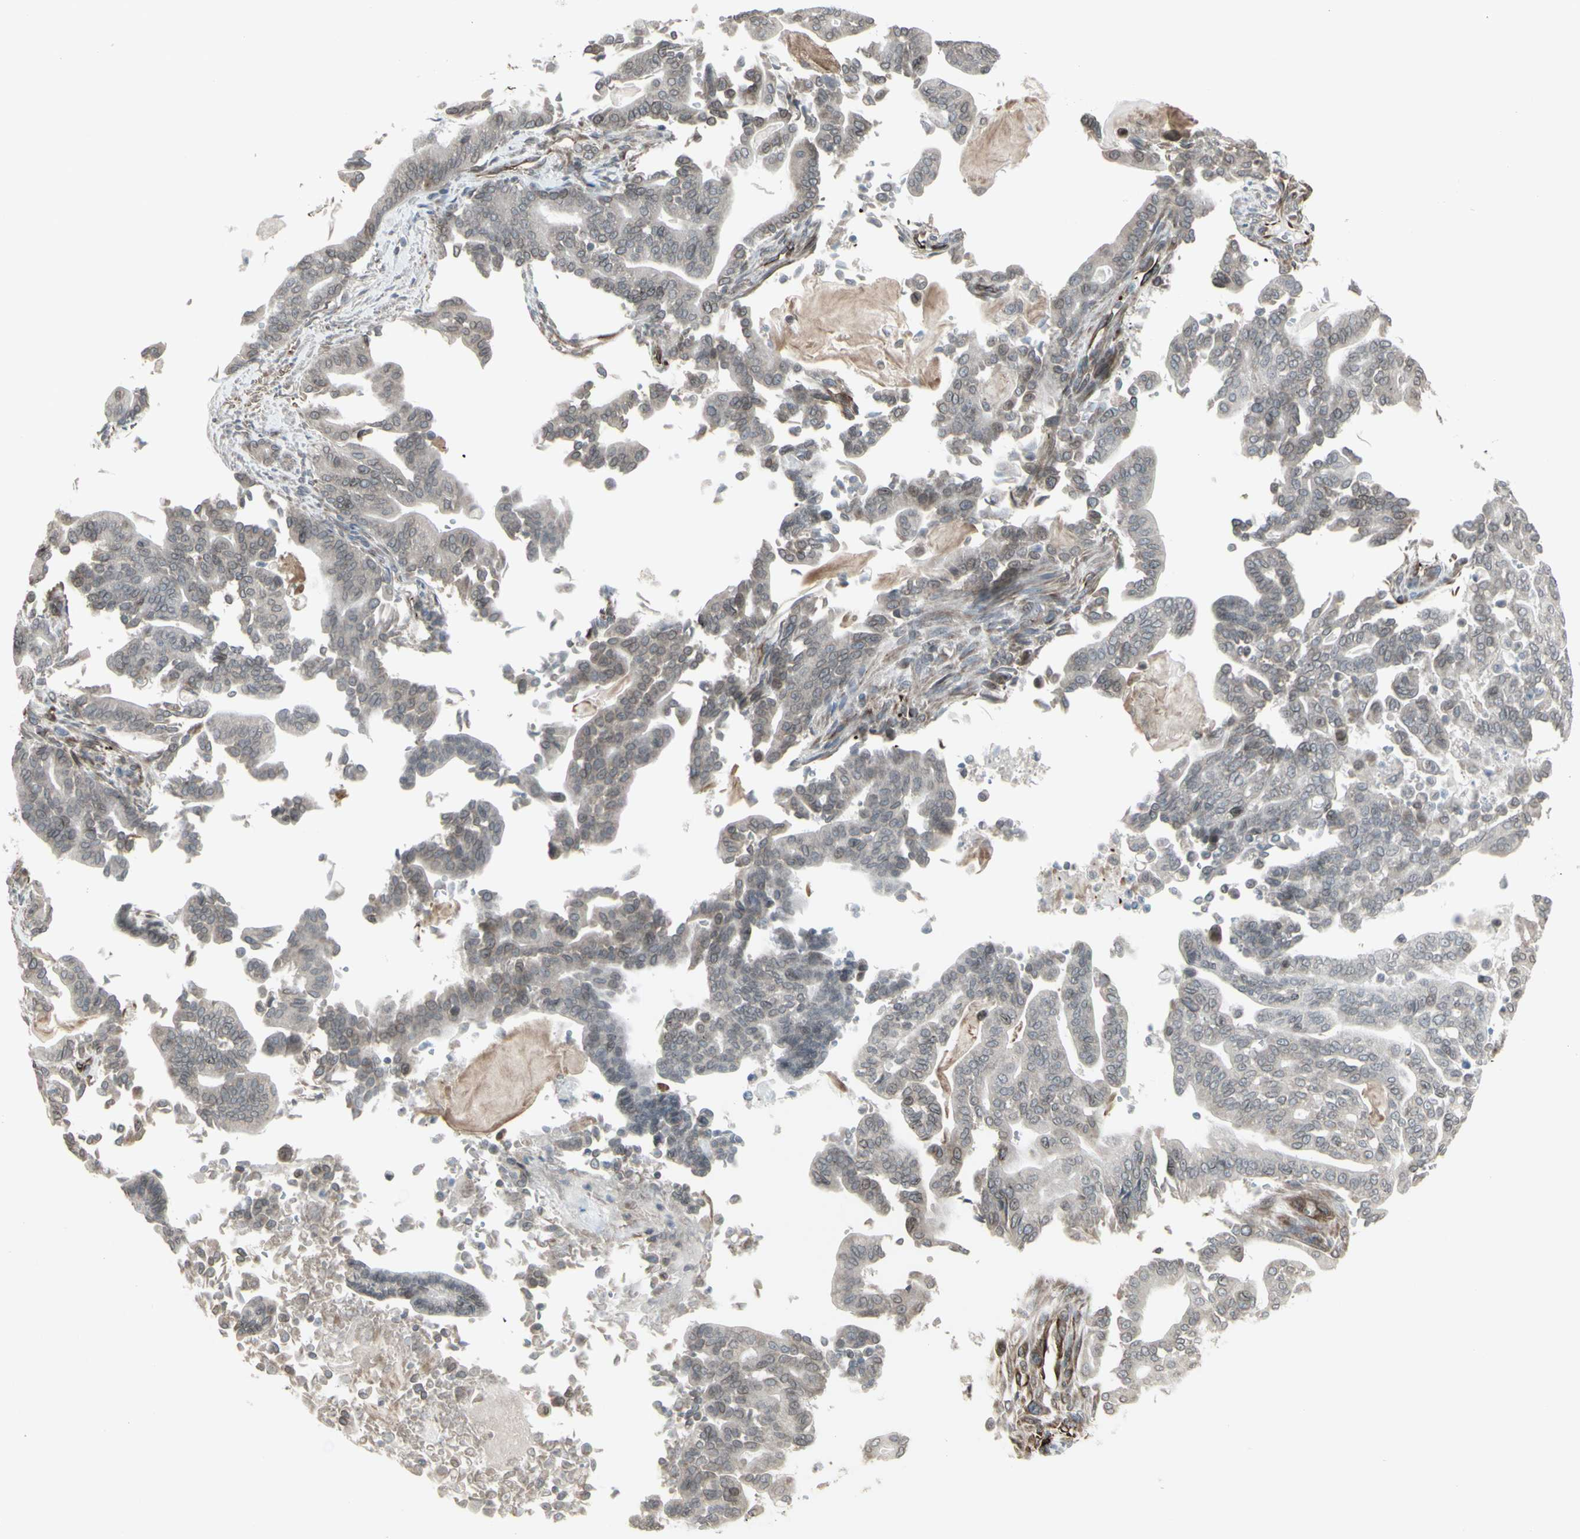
{"staining": {"intensity": "weak", "quantity": ">75%", "location": "cytoplasmic/membranous,nuclear"}, "tissue": "pancreatic cancer", "cell_type": "Tumor cells", "image_type": "cancer", "snomed": [{"axis": "morphology", "description": "Adenocarcinoma, NOS"}, {"axis": "topography", "description": "Pancreas"}], "caption": "IHC histopathology image of pancreatic cancer stained for a protein (brown), which reveals low levels of weak cytoplasmic/membranous and nuclear positivity in approximately >75% of tumor cells.", "gene": "DTX3L", "patient": {"sex": "male", "age": 63}}